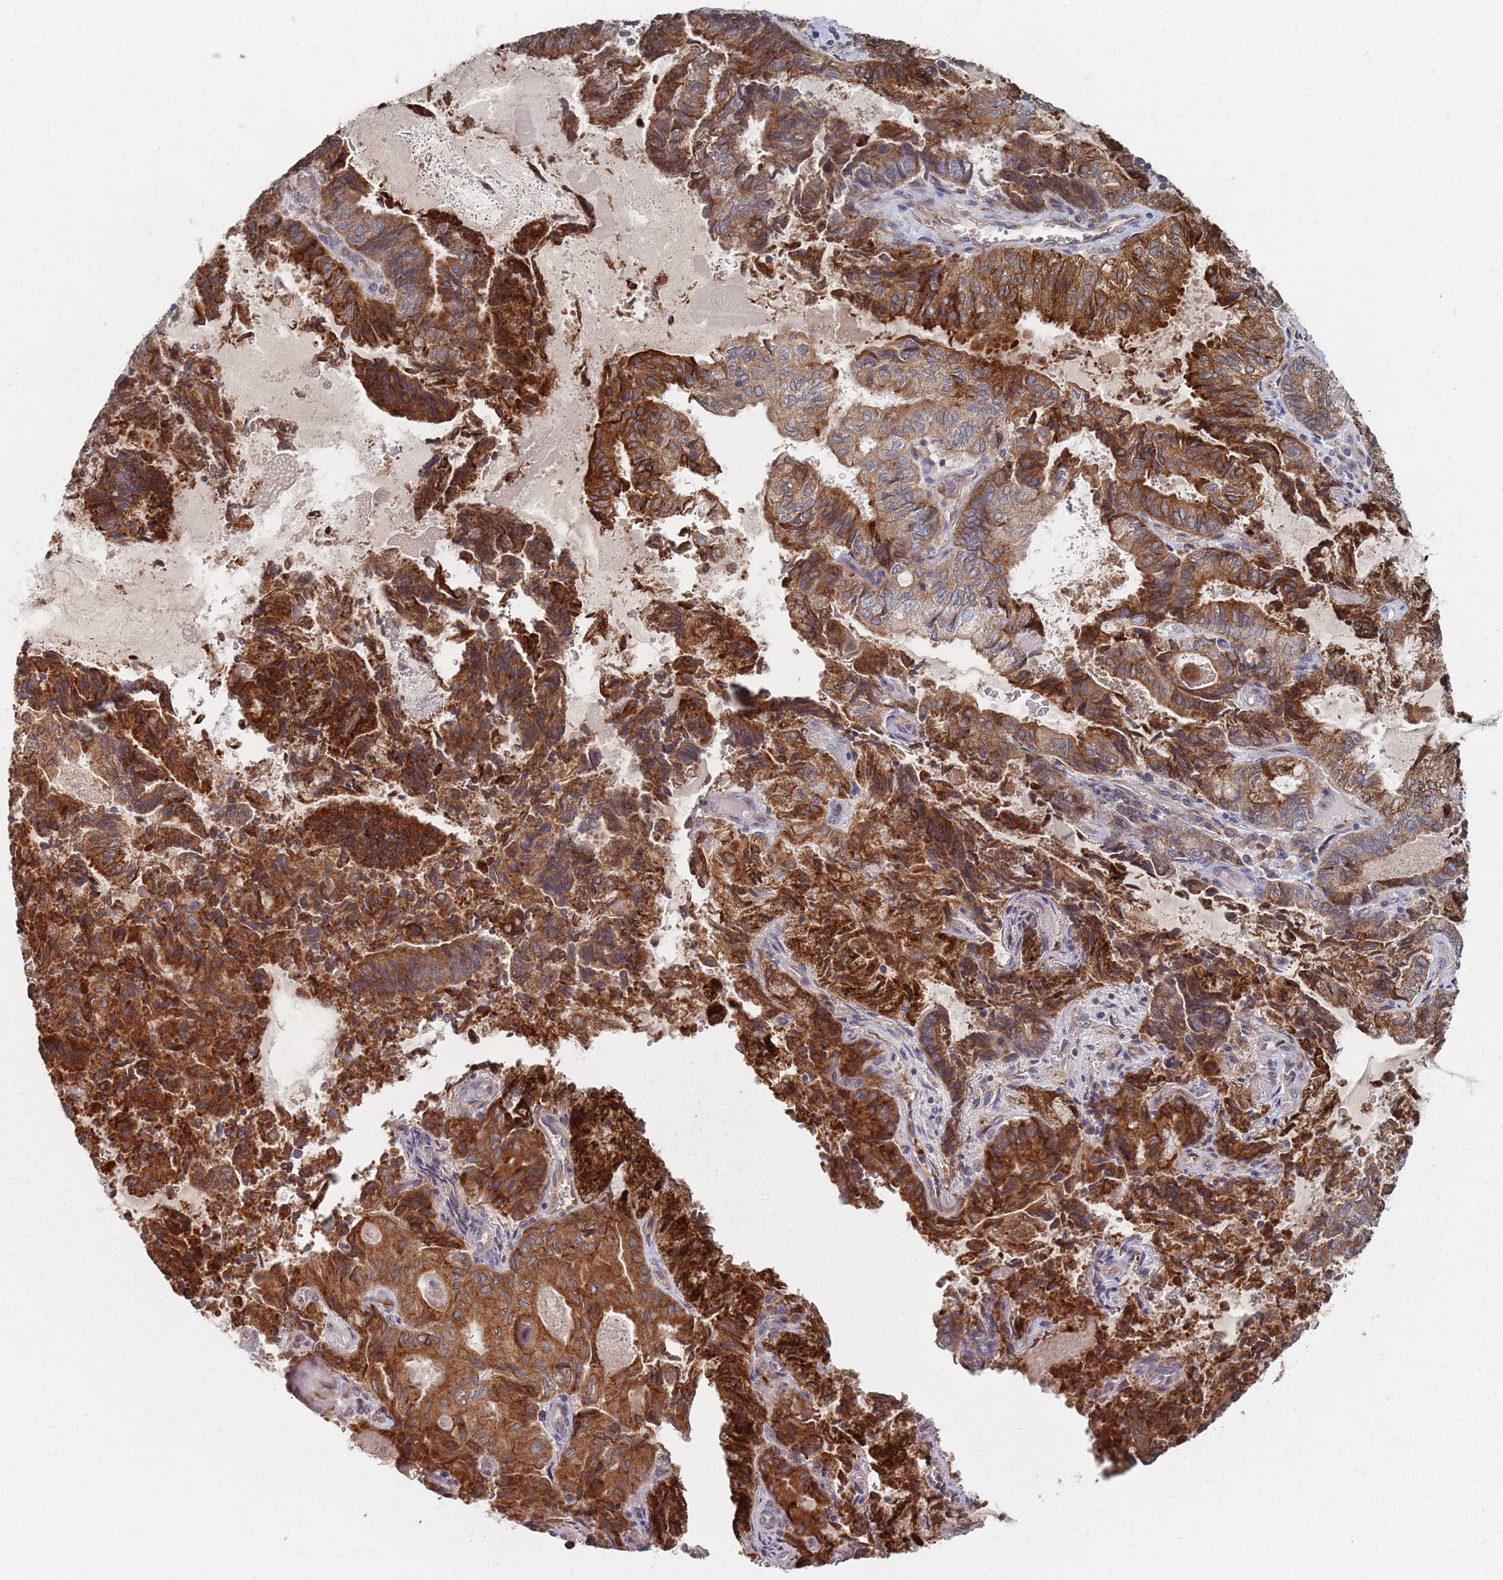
{"staining": {"intensity": "strong", "quantity": ">75%", "location": "cytoplasmic/membranous"}, "tissue": "endometrial cancer", "cell_type": "Tumor cells", "image_type": "cancer", "snomed": [{"axis": "morphology", "description": "Adenocarcinoma, NOS"}, {"axis": "topography", "description": "Endometrium"}], "caption": "Protein staining displays strong cytoplasmic/membranous expression in about >75% of tumor cells in endometrial cancer.", "gene": "ADAL", "patient": {"sex": "female", "age": 80}}